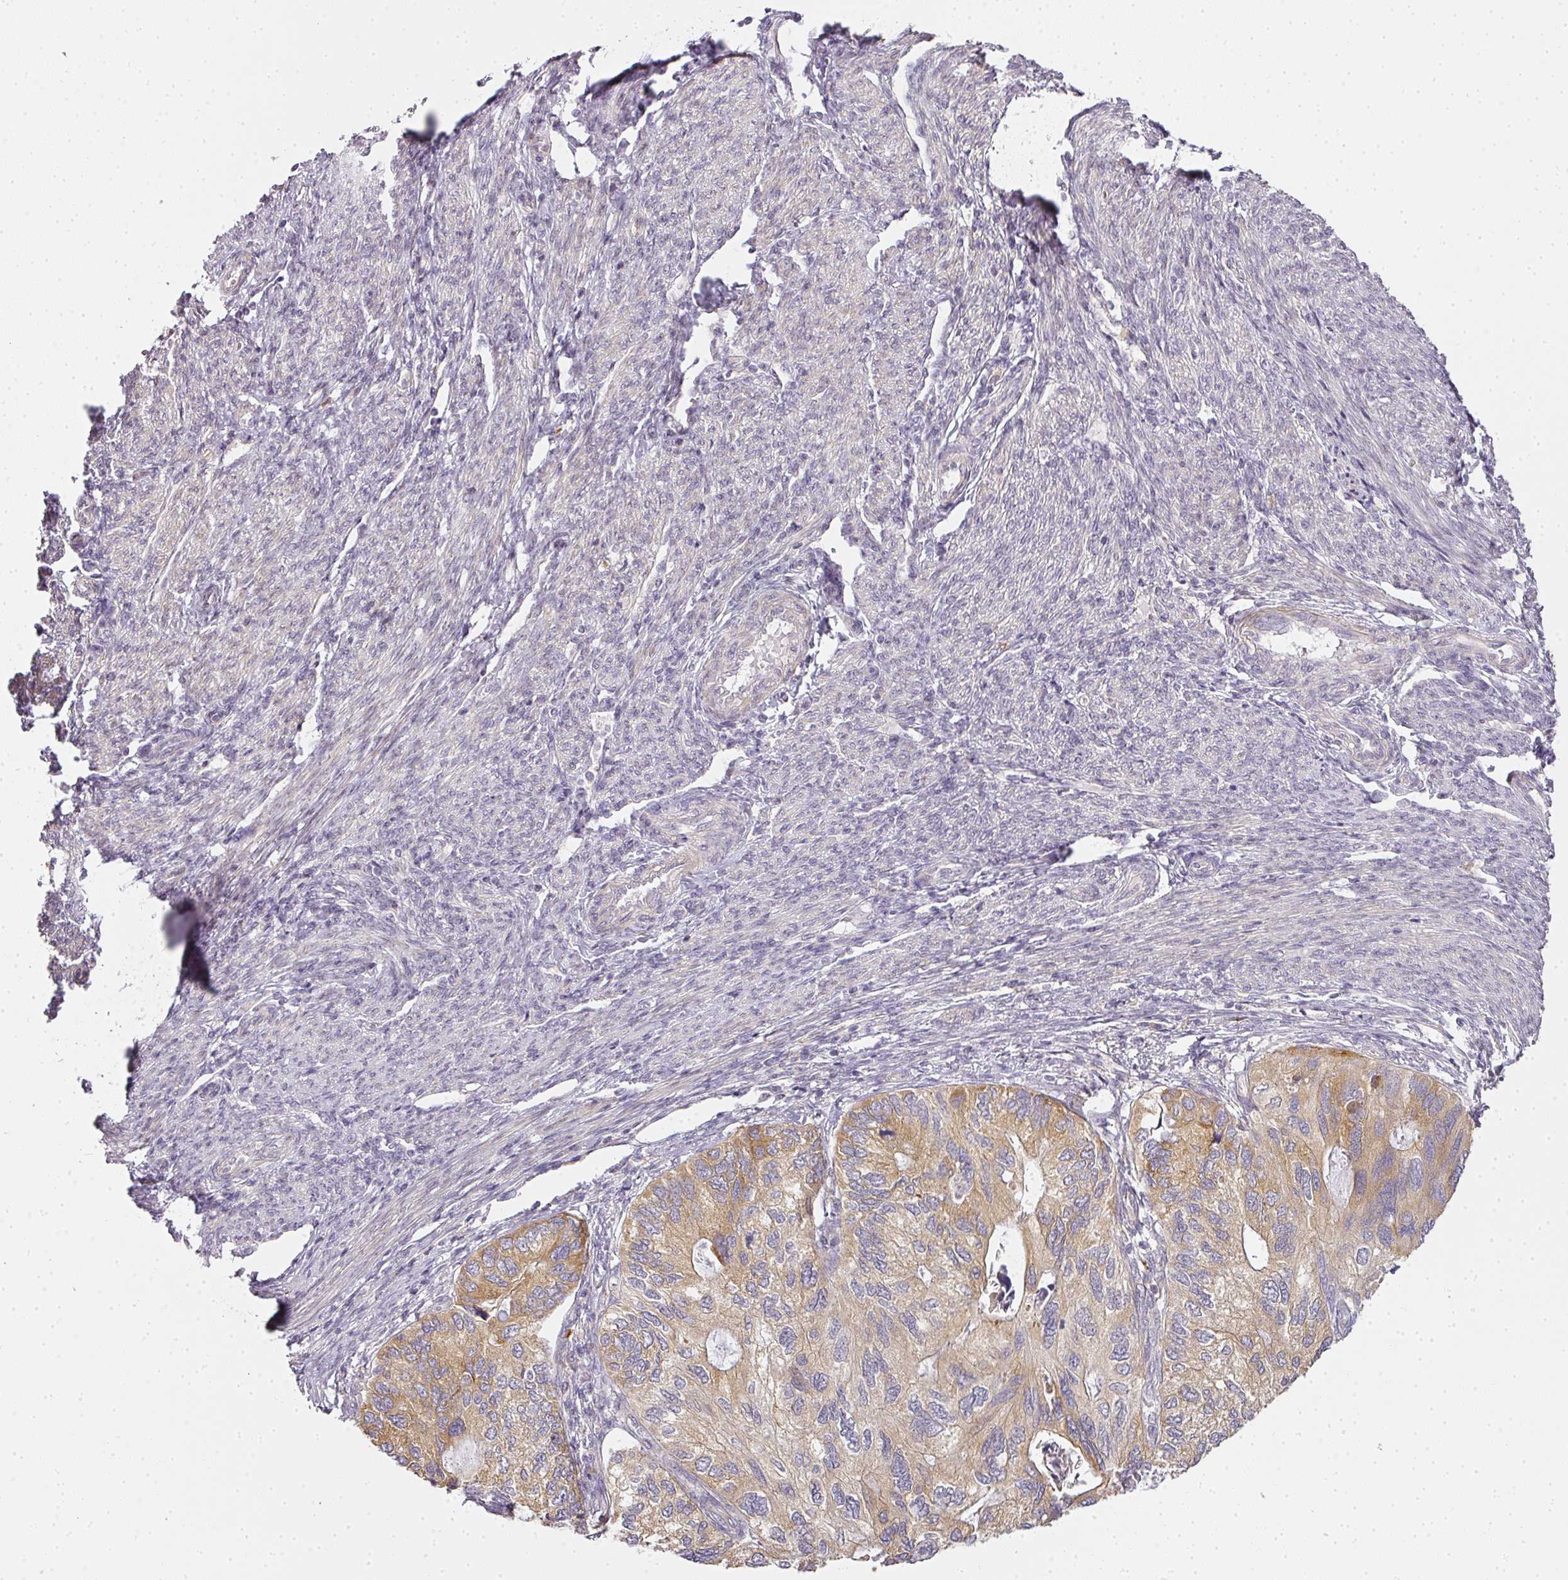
{"staining": {"intensity": "moderate", "quantity": ">75%", "location": "cytoplasmic/membranous"}, "tissue": "endometrial cancer", "cell_type": "Tumor cells", "image_type": "cancer", "snomed": [{"axis": "morphology", "description": "Carcinoma, NOS"}, {"axis": "topography", "description": "Uterus"}], "caption": "This photomicrograph demonstrates immunohistochemistry (IHC) staining of endometrial cancer, with medium moderate cytoplasmic/membranous staining in about >75% of tumor cells.", "gene": "MED19", "patient": {"sex": "female", "age": 76}}